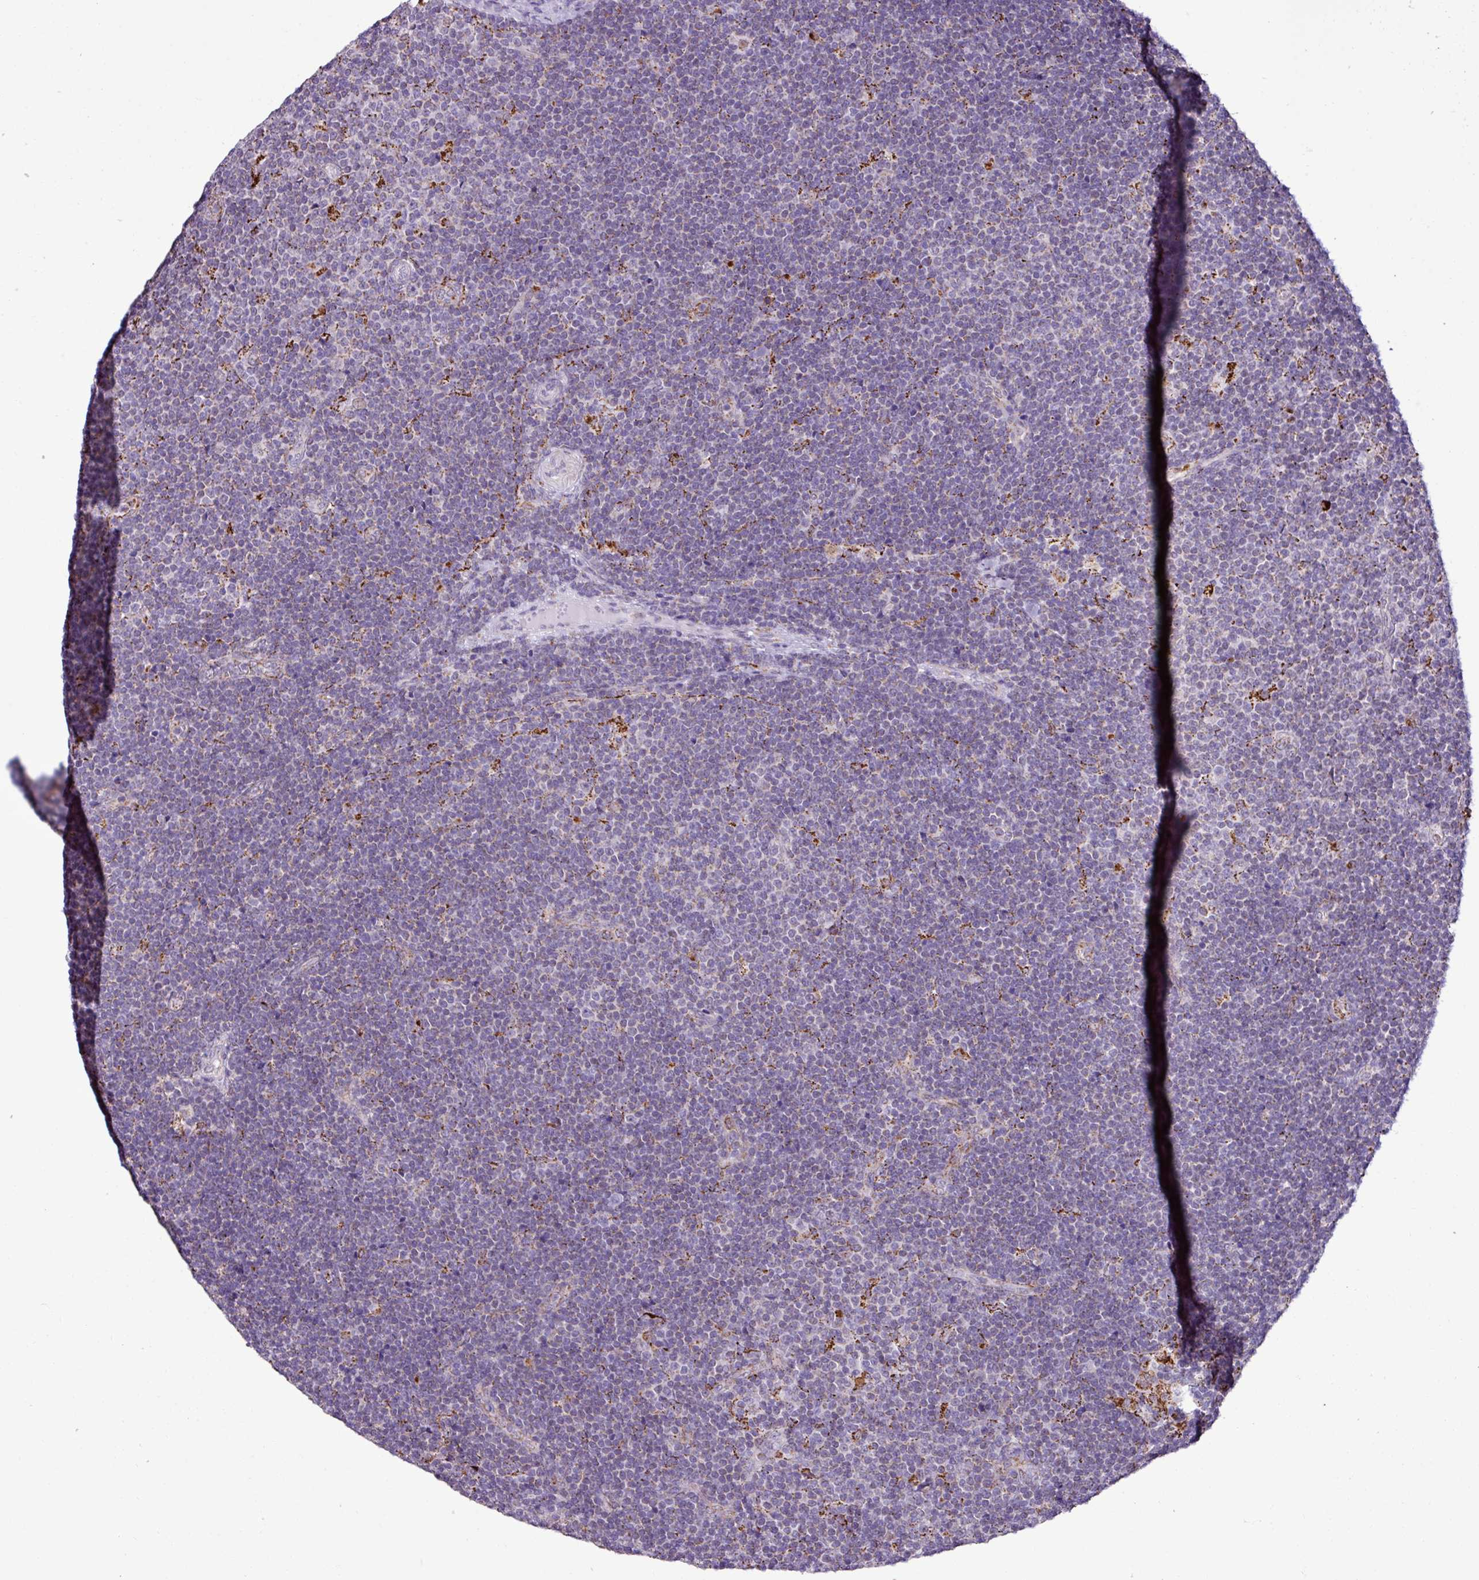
{"staining": {"intensity": "negative", "quantity": "none", "location": "none"}, "tissue": "lymphoma", "cell_type": "Tumor cells", "image_type": "cancer", "snomed": [{"axis": "morphology", "description": "Malignant lymphoma, non-Hodgkin's type, Low grade"}, {"axis": "topography", "description": "Lymph node"}], "caption": "High power microscopy image of an IHC micrograph of malignant lymphoma, non-Hodgkin's type (low-grade), revealing no significant expression in tumor cells.", "gene": "SGPP1", "patient": {"sex": "male", "age": 48}}